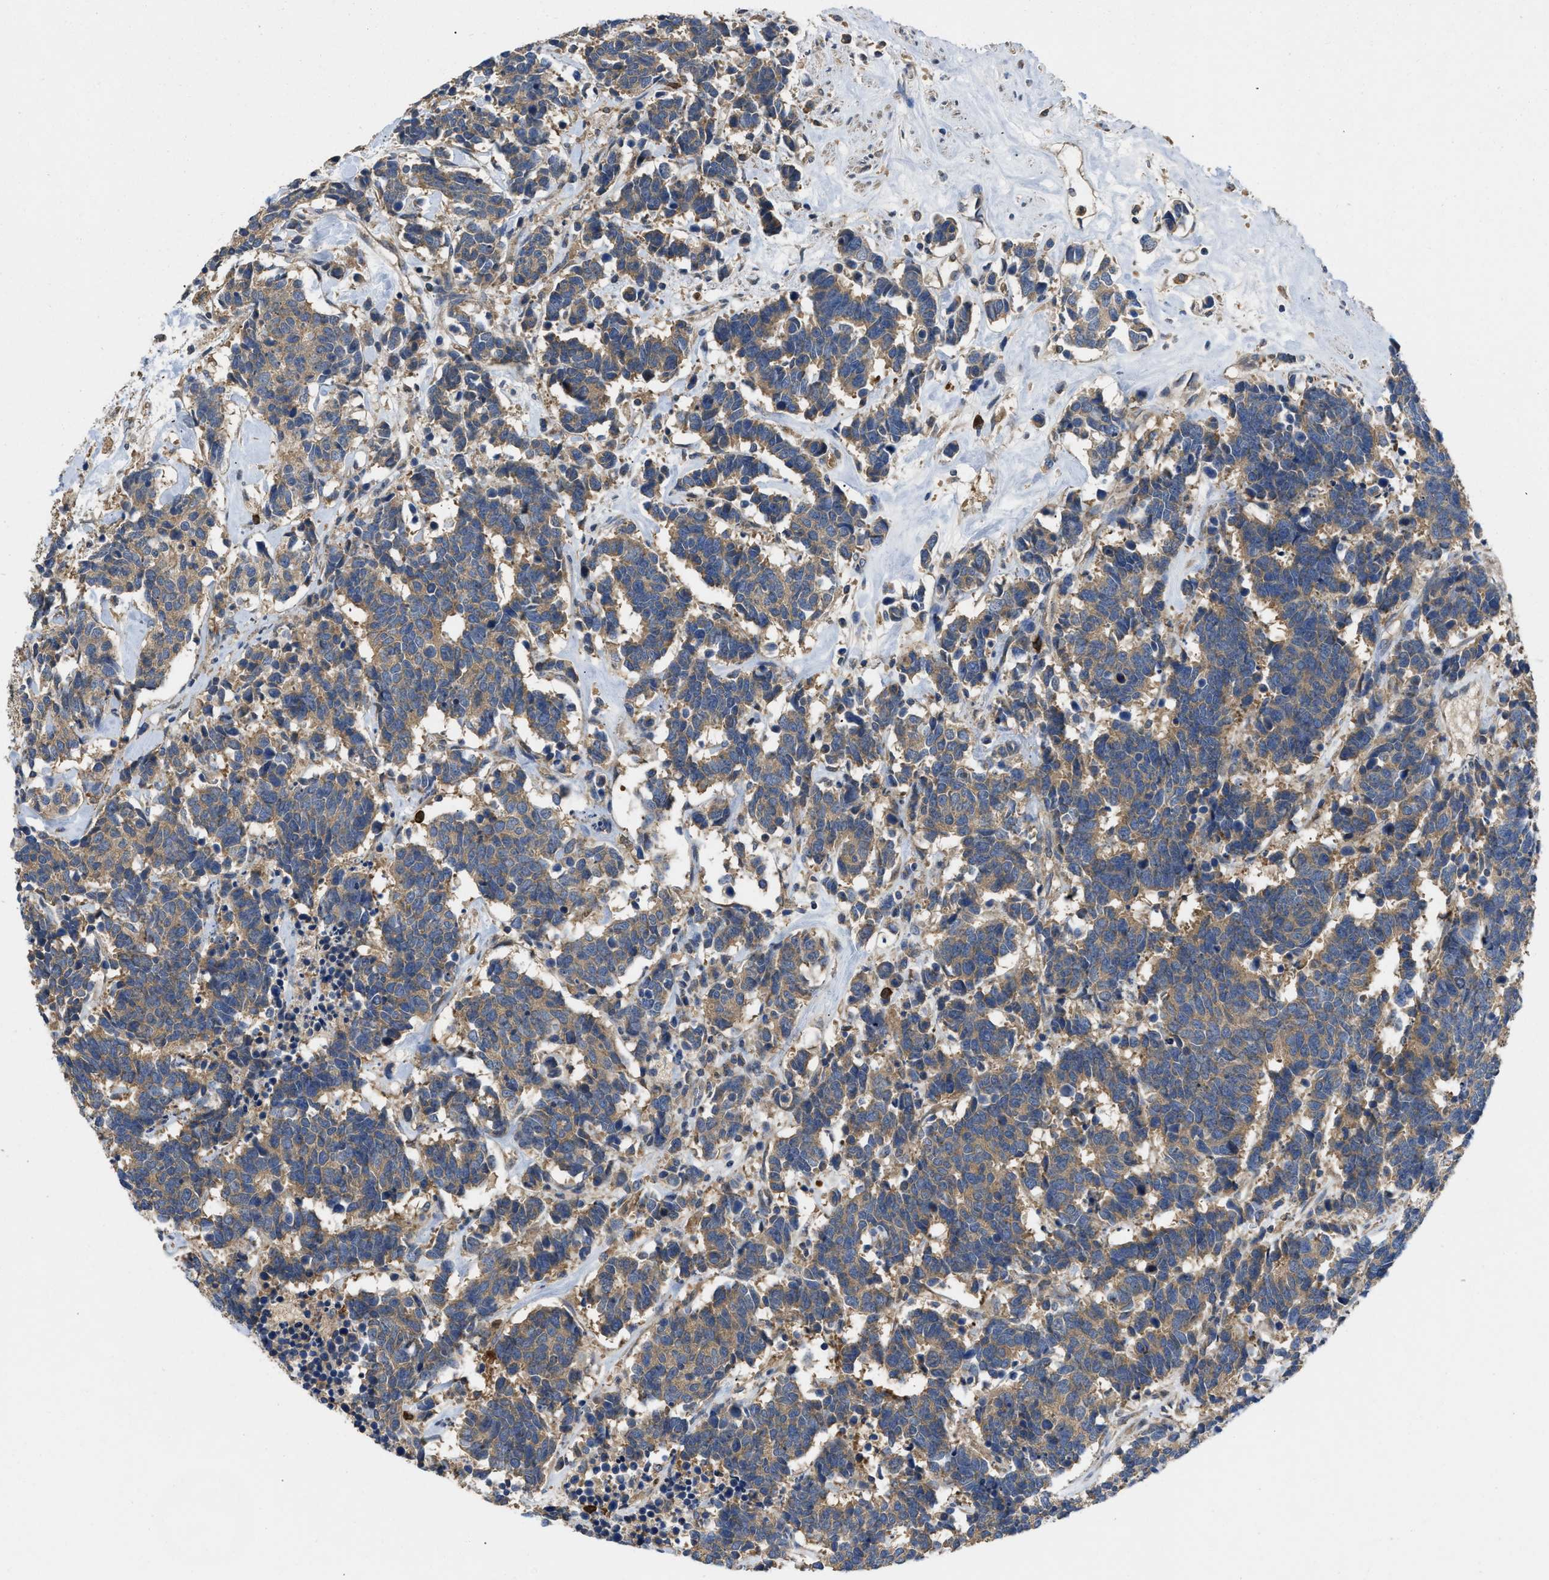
{"staining": {"intensity": "weak", "quantity": ">75%", "location": "cytoplasmic/membranous"}, "tissue": "carcinoid", "cell_type": "Tumor cells", "image_type": "cancer", "snomed": [{"axis": "morphology", "description": "Carcinoma, NOS"}, {"axis": "morphology", "description": "Carcinoid, malignant, NOS"}, {"axis": "topography", "description": "Urinary bladder"}], "caption": "The photomicrograph reveals staining of carcinoid (malignant), revealing weak cytoplasmic/membranous protein staining (brown color) within tumor cells. Nuclei are stained in blue.", "gene": "RNF216", "patient": {"sex": "male", "age": 57}}